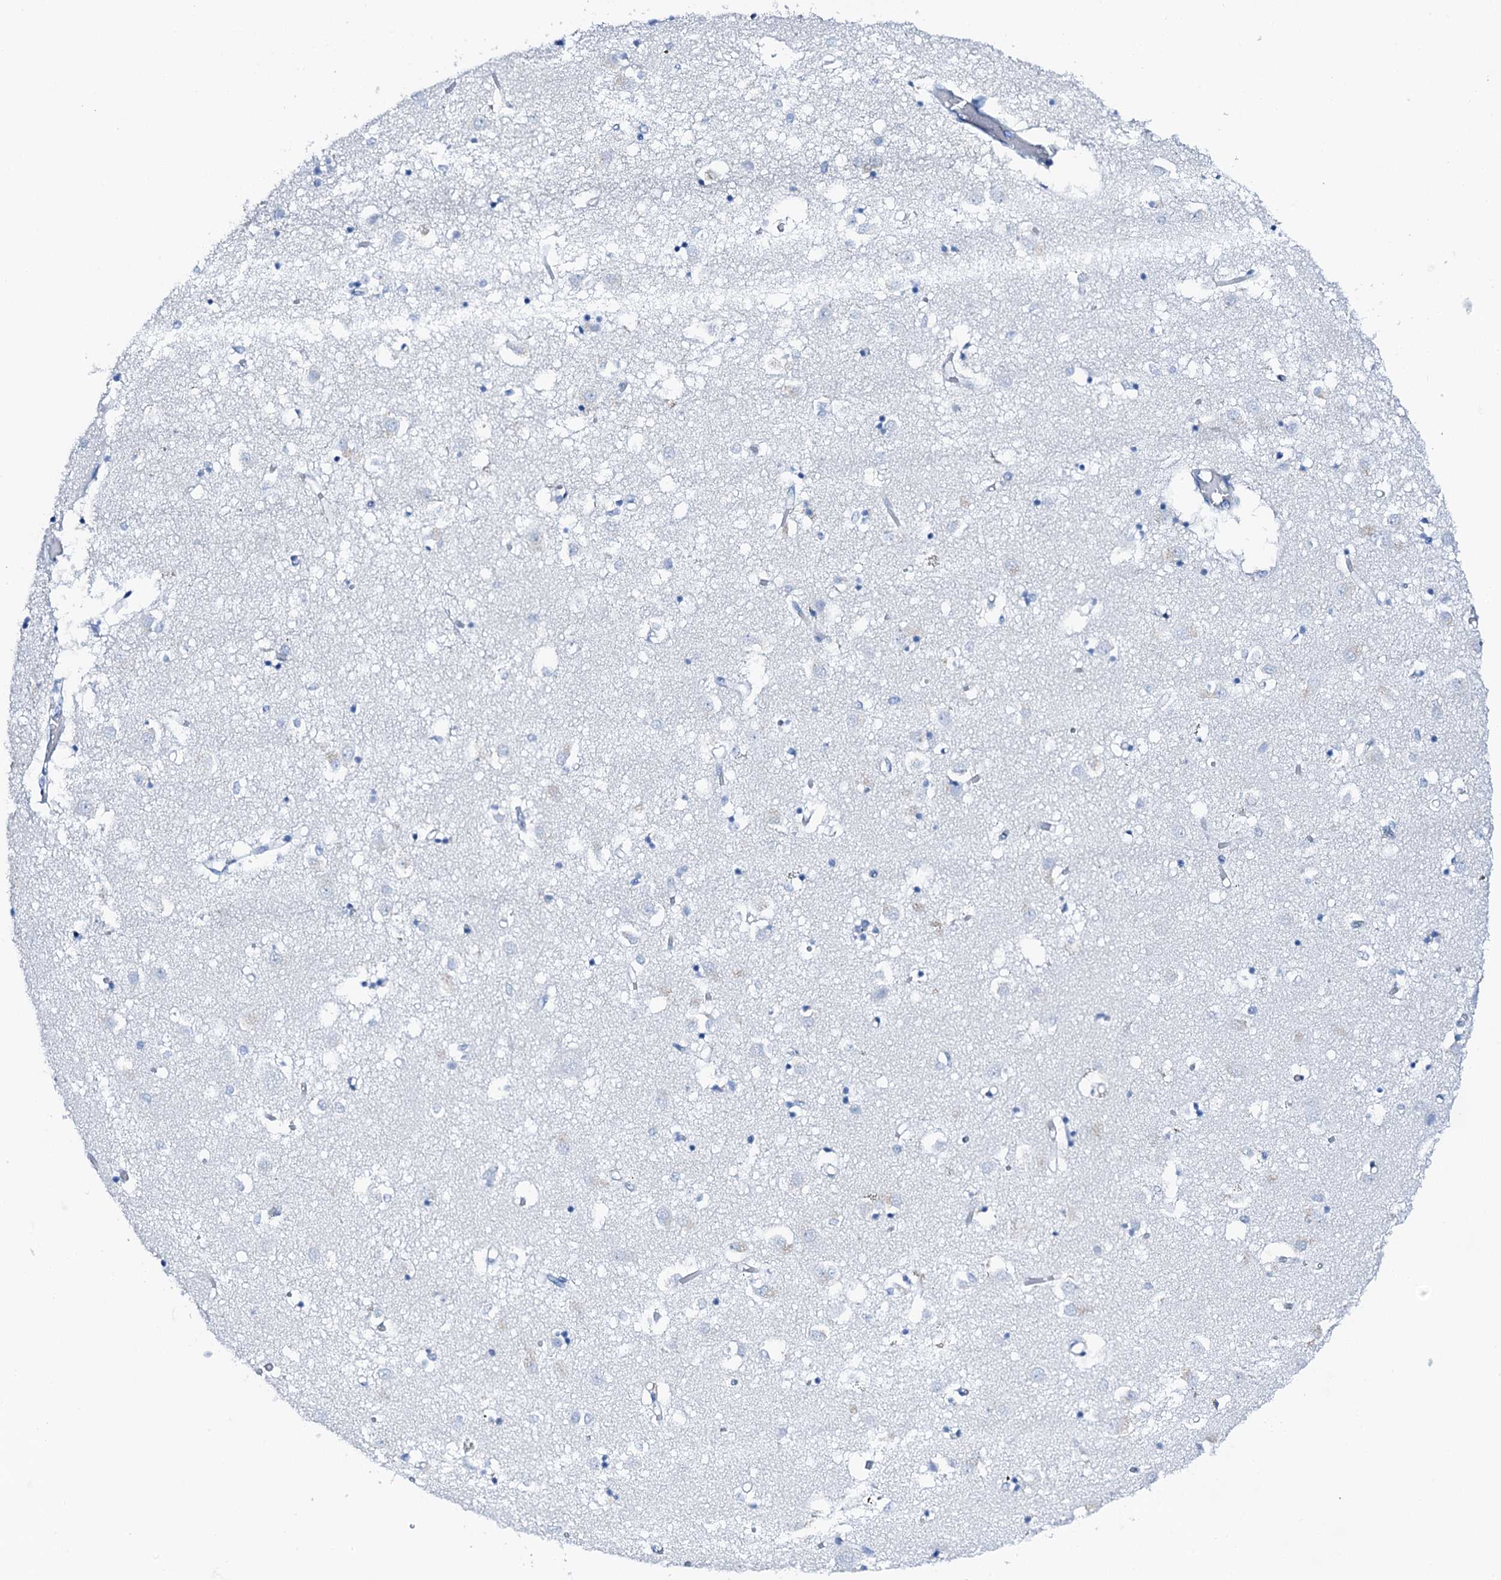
{"staining": {"intensity": "negative", "quantity": "none", "location": "none"}, "tissue": "caudate", "cell_type": "Glial cells", "image_type": "normal", "snomed": [{"axis": "morphology", "description": "Normal tissue, NOS"}, {"axis": "topography", "description": "Lateral ventricle wall"}], "caption": "A high-resolution photomicrograph shows immunohistochemistry (IHC) staining of benign caudate, which reveals no significant staining in glial cells.", "gene": "PTH", "patient": {"sex": "male", "age": 70}}